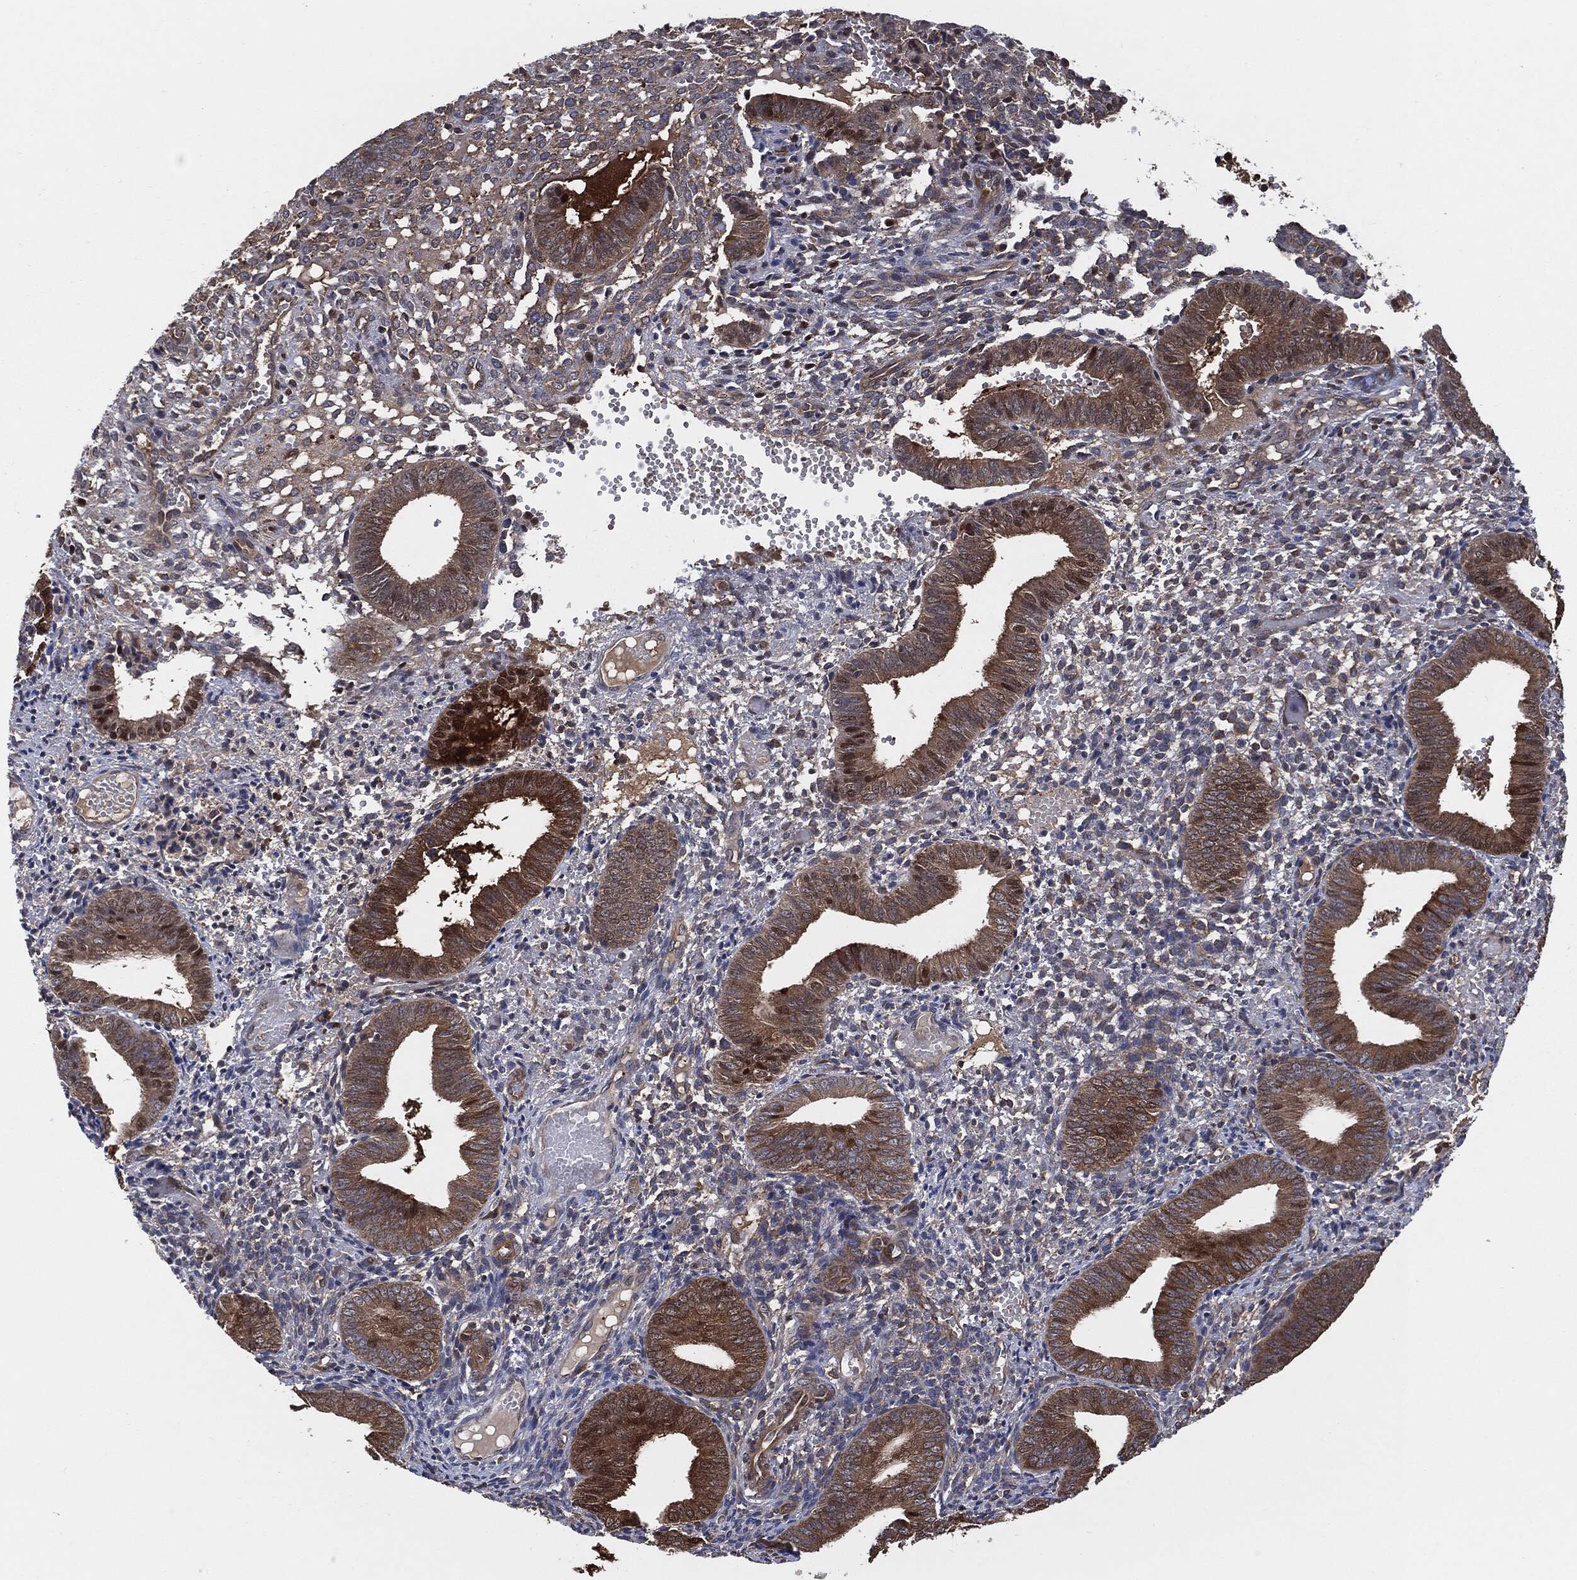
{"staining": {"intensity": "moderate", "quantity": "<25%", "location": "cytoplasmic/membranous"}, "tissue": "endometrium", "cell_type": "Cells in endometrial stroma", "image_type": "normal", "snomed": [{"axis": "morphology", "description": "Normal tissue, NOS"}, {"axis": "topography", "description": "Endometrium"}], "caption": "About <25% of cells in endometrial stroma in normal human endometrium display moderate cytoplasmic/membranous protein expression as visualized by brown immunohistochemical staining.", "gene": "XPNPEP1", "patient": {"sex": "female", "age": 42}}